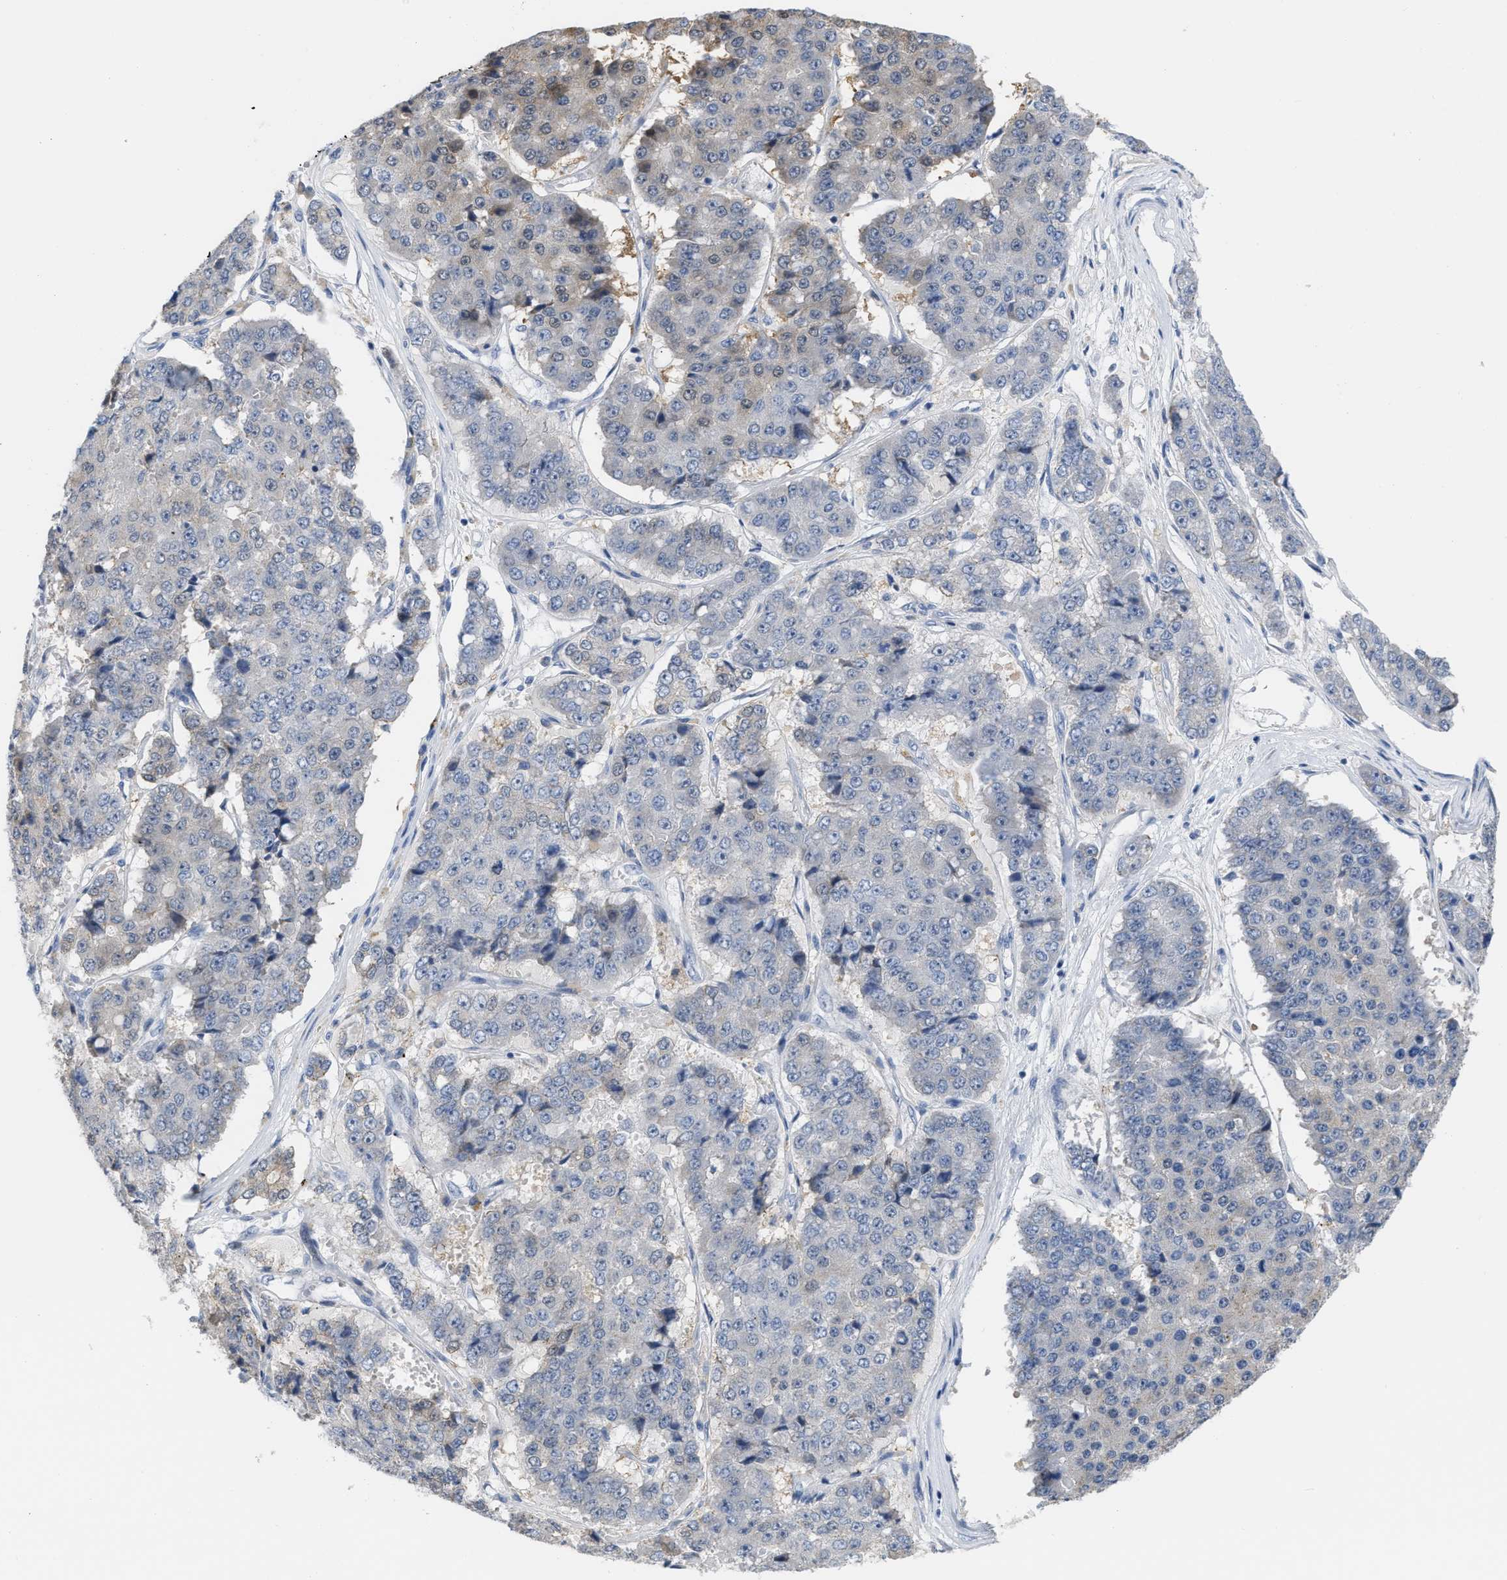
{"staining": {"intensity": "weak", "quantity": "<25%", "location": "cytoplasmic/membranous"}, "tissue": "pancreatic cancer", "cell_type": "Tumor cells", "image_type": "cancer", "snomed": [{"axis": "morphology", "description": "Adenocarcinoma, NOS"}, {"axis": "topography", "description": "Pancreas"}], "caption": "An immunohistochemistry image of pancreatic adenocarcinoma is shown. There is no staining in tumor cells of pancreatic adenocarcinoma.", "gene": "CRYM", "patient": {"sex": "male", "age": 50}}